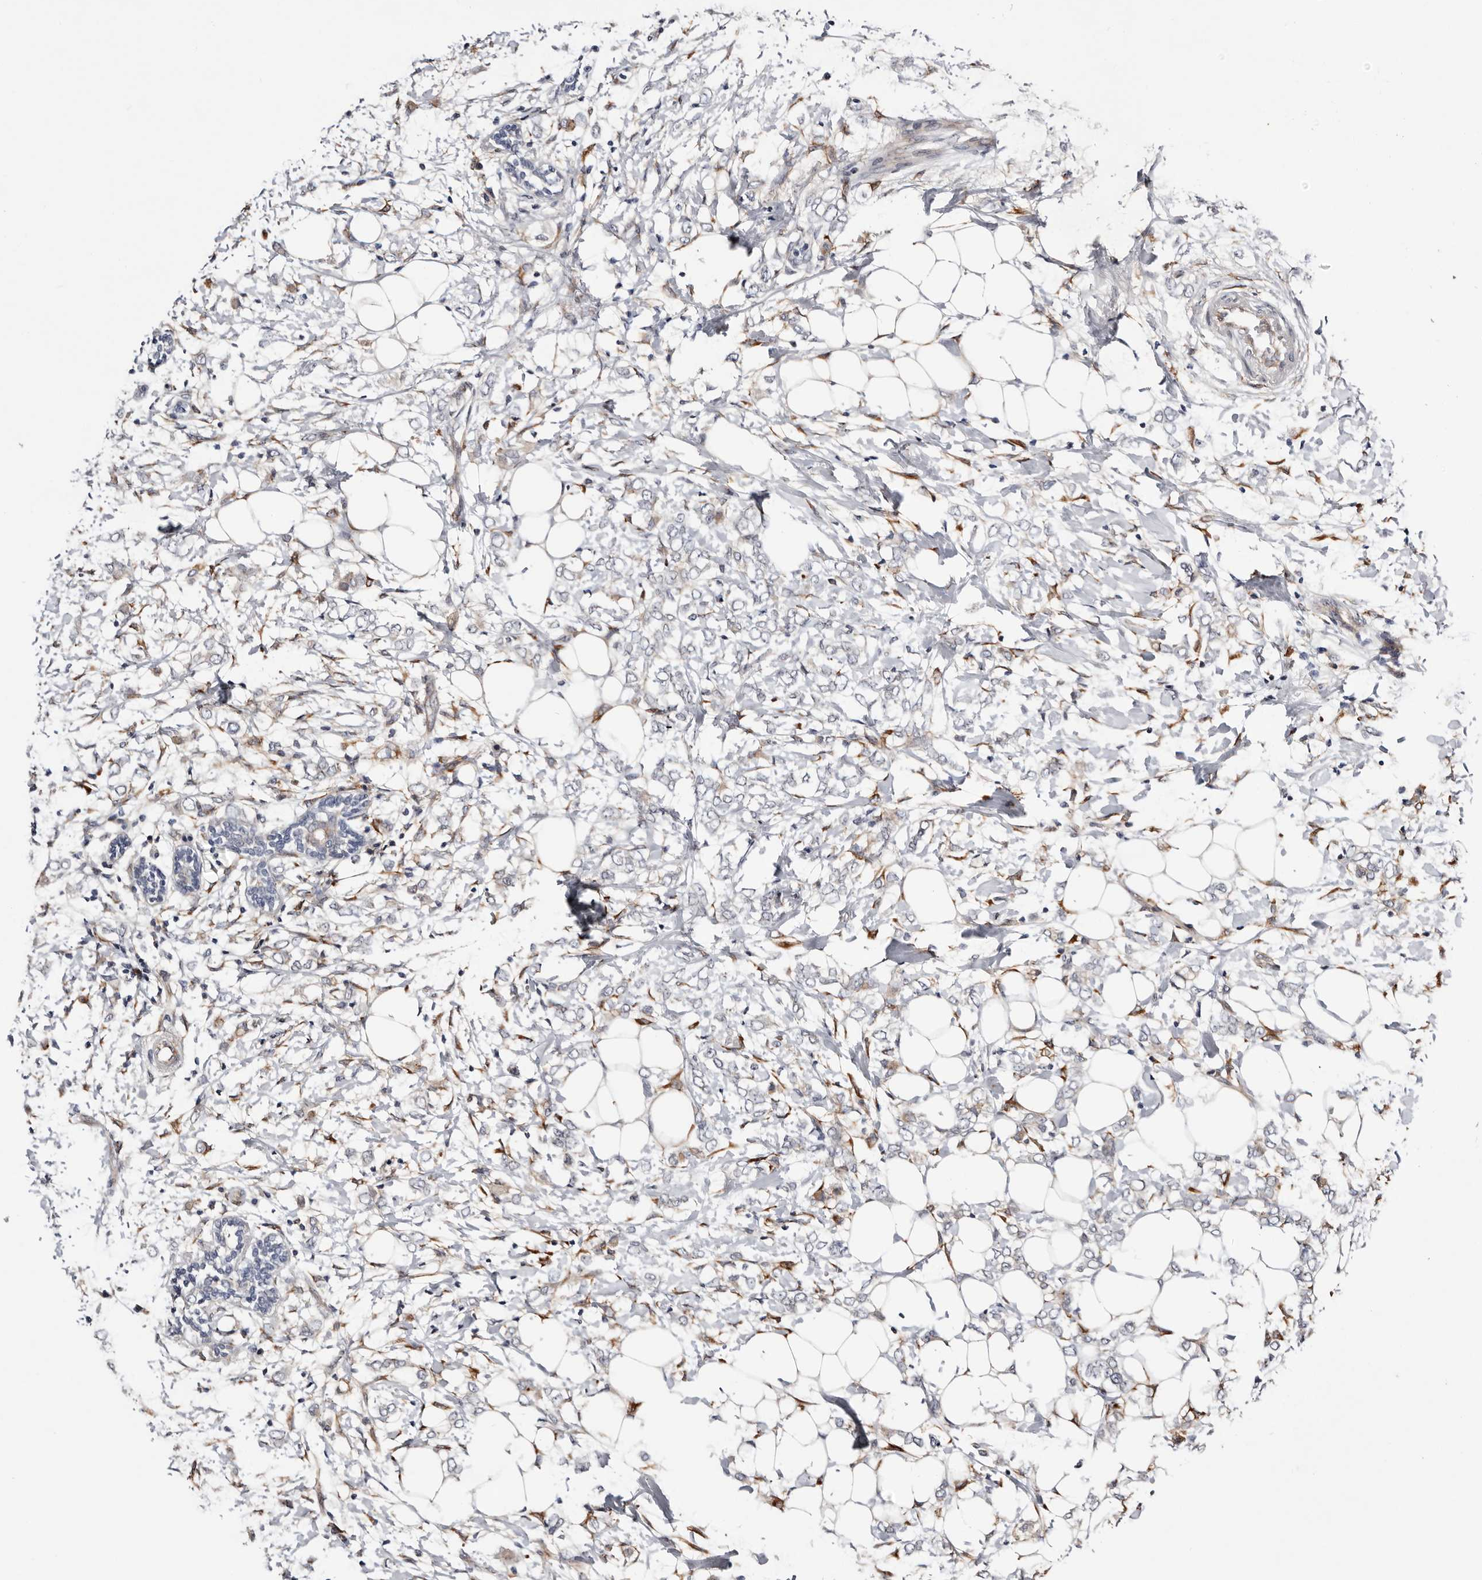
{"staining": {"intensity": "negative", "quantity": "none", "location": "none"}, "tissue": "breast cancer", "cell_type": "Tumor cells", "image_type": "cancer", "snomed": [{"axis": "morphology", "description": "Normal tissue, NOS"}, {"axis": "morphology", "description": "Lobular carcinoma"}, {"axis": "topography", "description": "Breast"}], "caption": "Protein analysis of breast cancer (lobular carcinoma) demonstrates no significant expression in tumor cells.", "gene": "USH1C", "patient": {"sex": "female", "age": 47}}